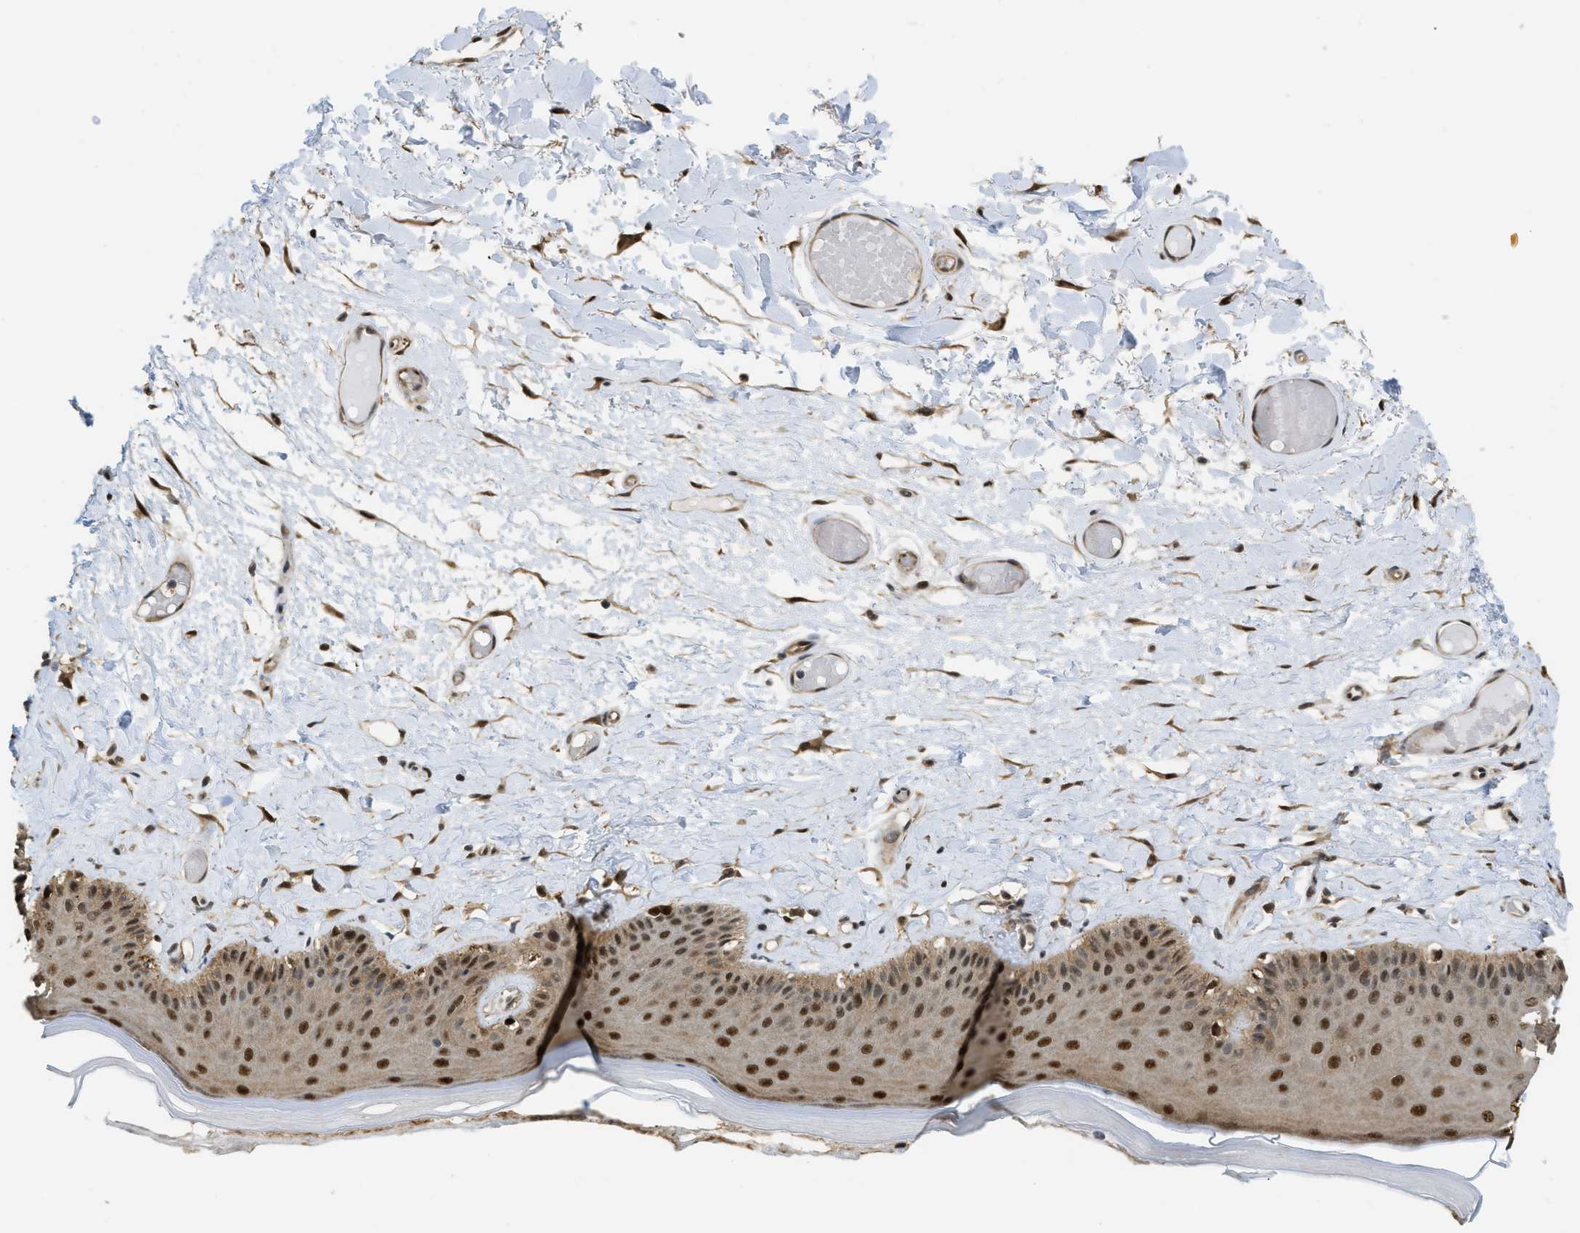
{"staining": {"intensity": "strong", "quantity": ">75%", "location": "nuclear"}, "tissue": "skin", "cell_type": "Epidermal cells", "image_type": "normal", "snomed": [{"axis": "morphology", "description": "Normal tissue, NOS"}, {"axis": "topography", "description": "Vulva"}], "caption": "Benign skin demonstrates strong nuclear staining in about >75% of epidermal cells.", "gene": "PSMC5", "patient": {"sex": "female", "age": 73}}